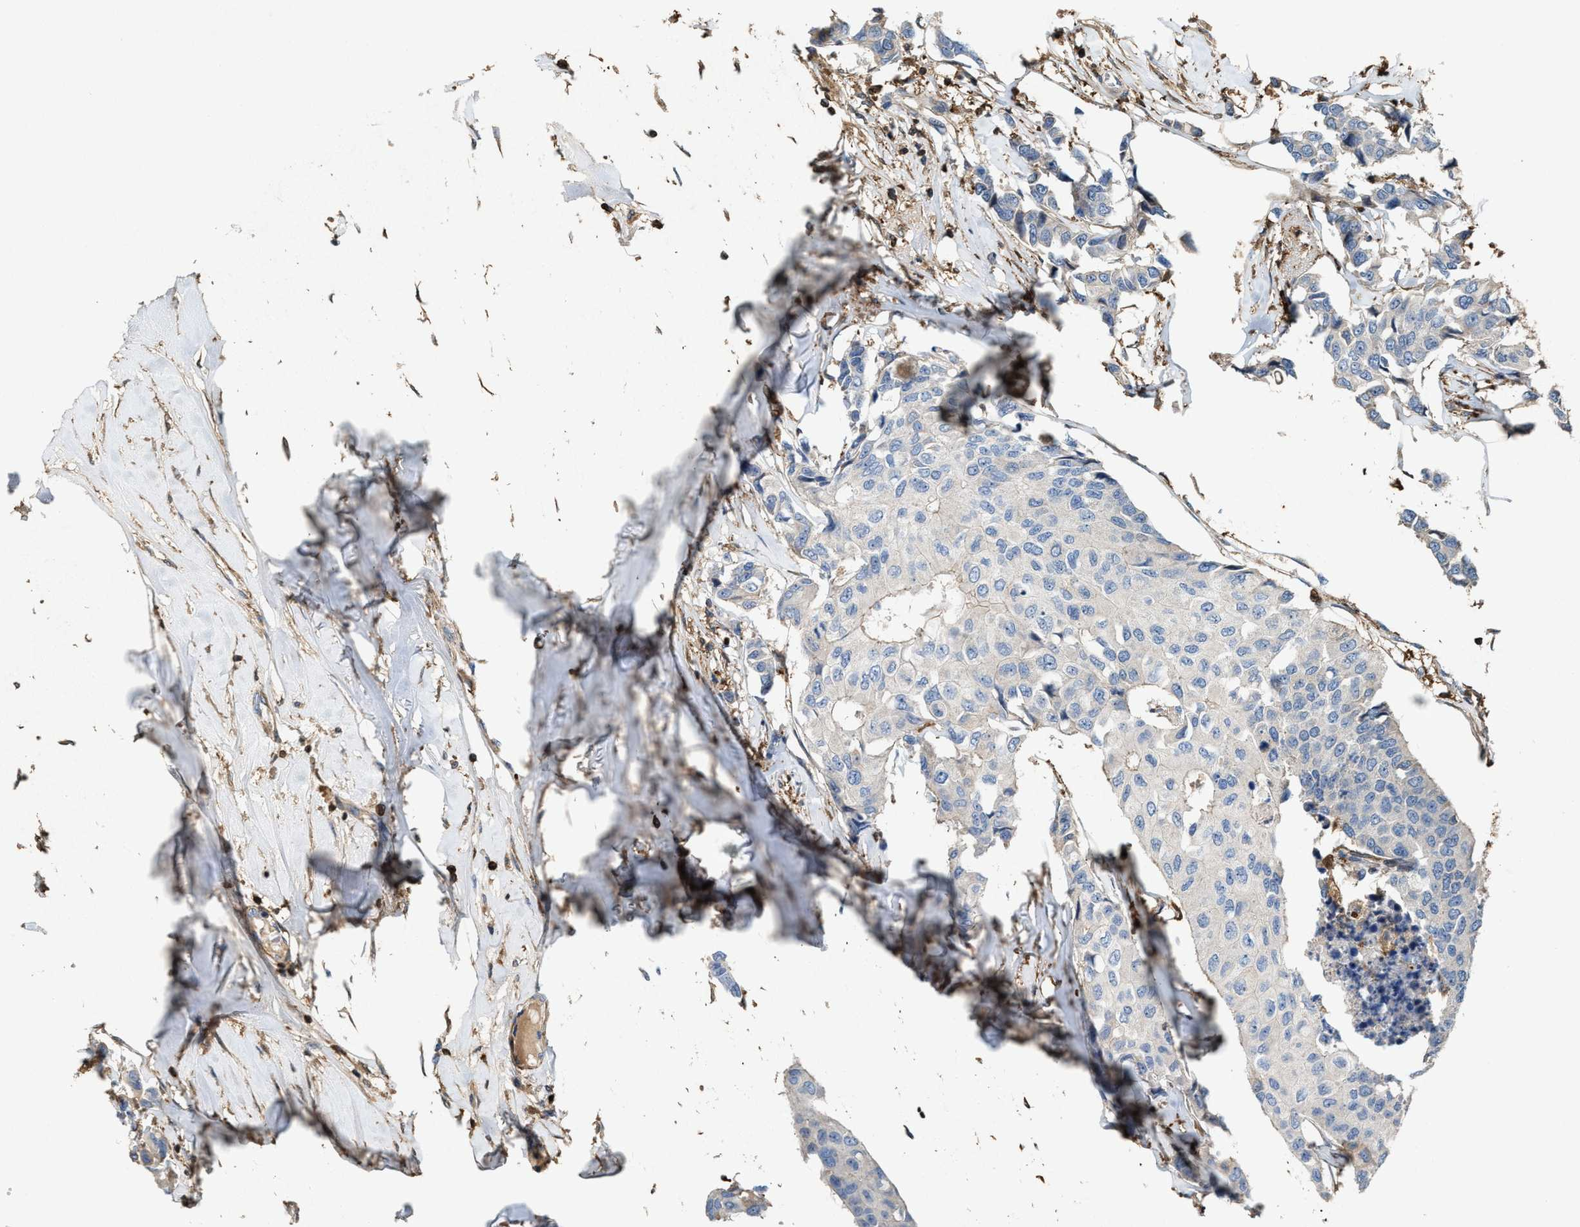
{"staining": {"intensity": "negative", "quantity": "none", "location": "none"}, "tissue": "breast cancer", "cell_type": "Tumor cells", "image_type": "cancer", "snomed": [{"axis": "morphology", "description": "Duct carcinoma"}, {"axis": "topography", "description": "Breast"}], "caption": "Immunohistochemical staining of breast cancer (invasive ductal carcinoma) reveals no significant expression in tumor cells.", "gene": "SERPINB5", "patient": {"sex": "female", "age": 80}}